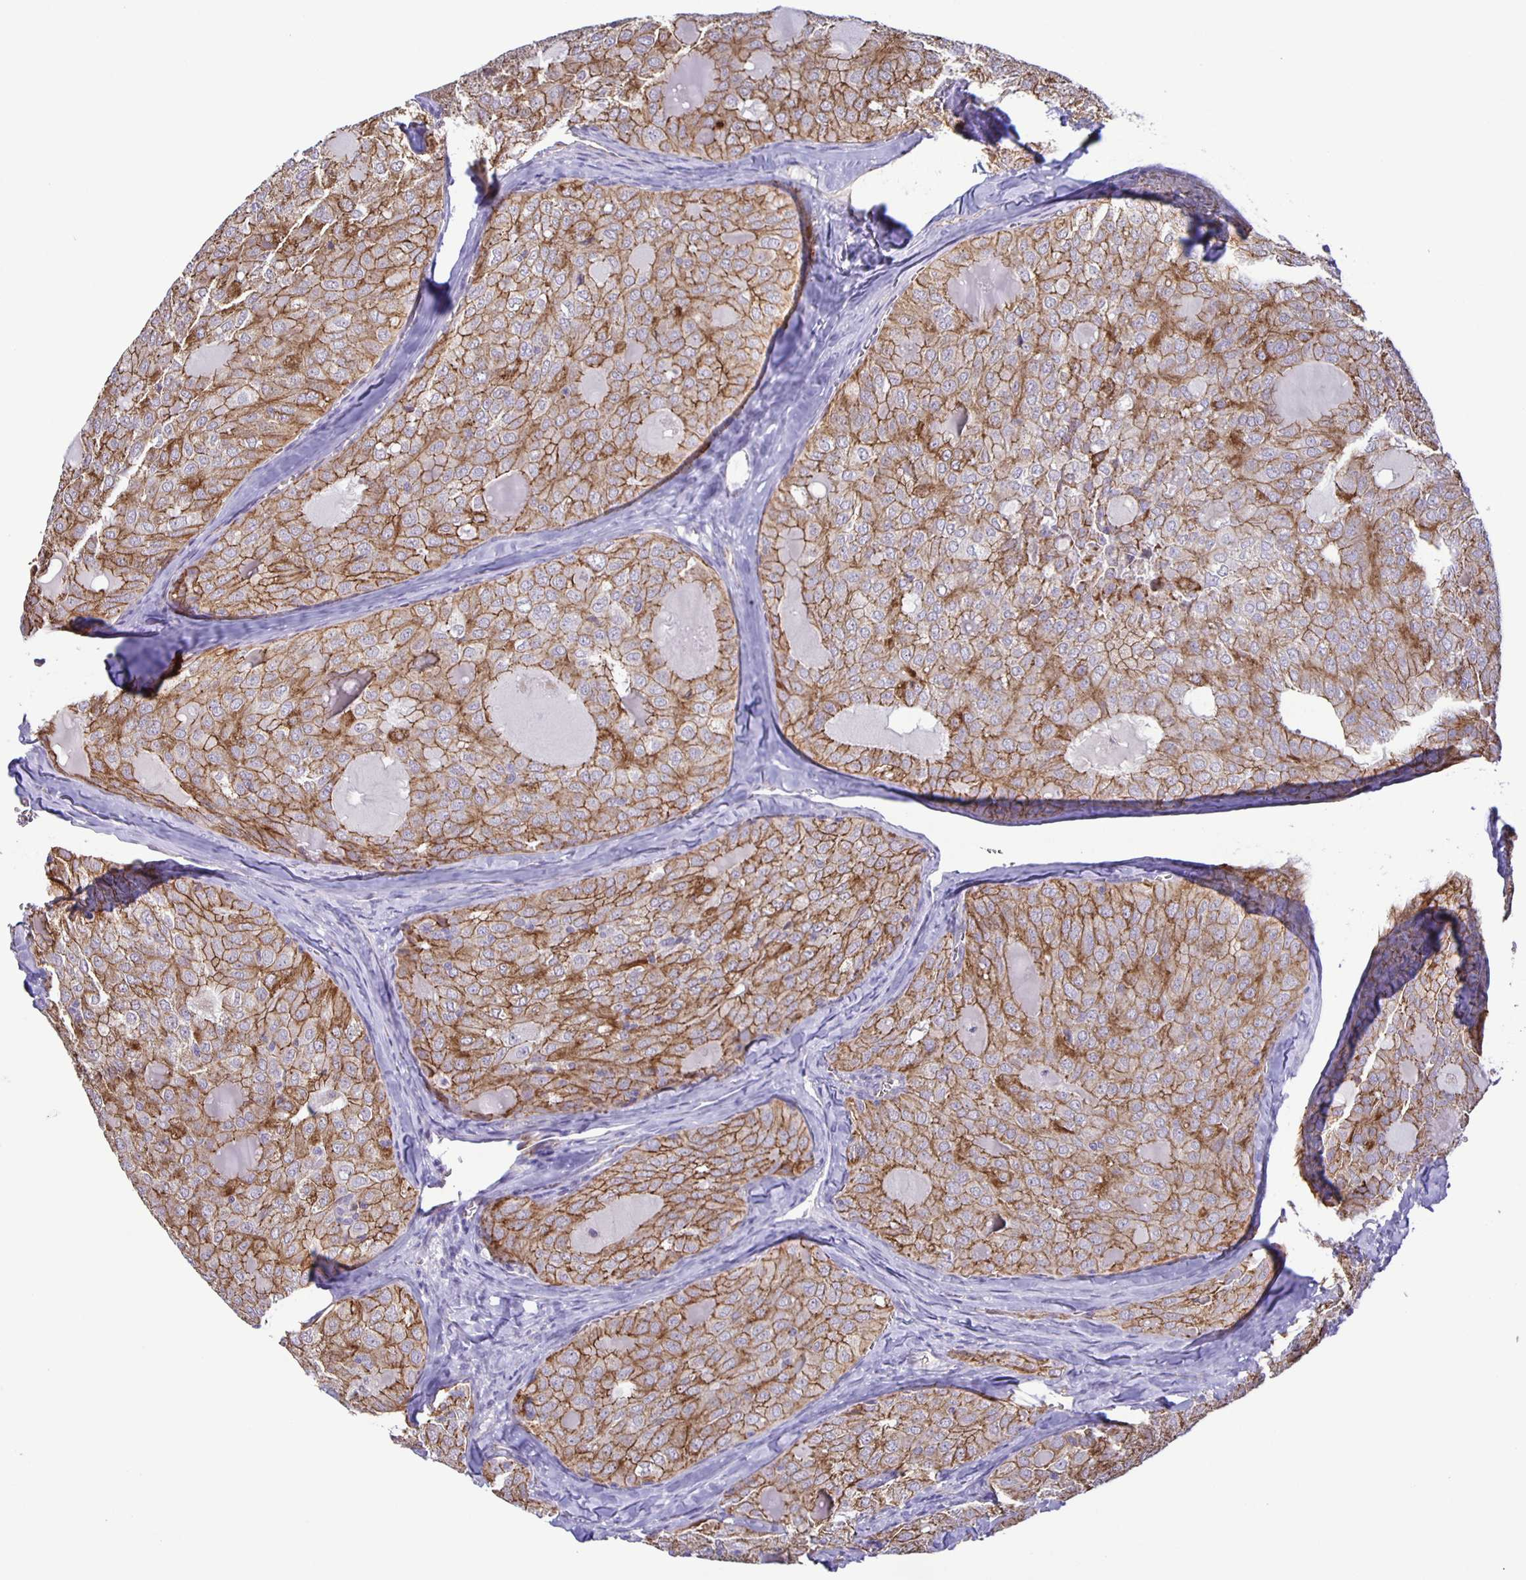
{"staining": {"intensity": "moderate", "quantity": ">75%", "location": "cytoplasmic/membranous"}, "tissue": "thyroid cancer", "cell_type": "Tumor cells", "image_type": "cancer", "snomed": [{"axis": "morphology", "description": "Follicular adenoma carcinoma, NOS"}, {"axis": "topography", "description": "Thyroid gland"}], "caption": "Thyroid cancer (follicular adenoma carcinoma) stained for a protein reveals moderate cytoplasmic/membranous positivity in tumor cells.", "gene": "JMJD4", "patient": {"sex": "male", "age": 75}}